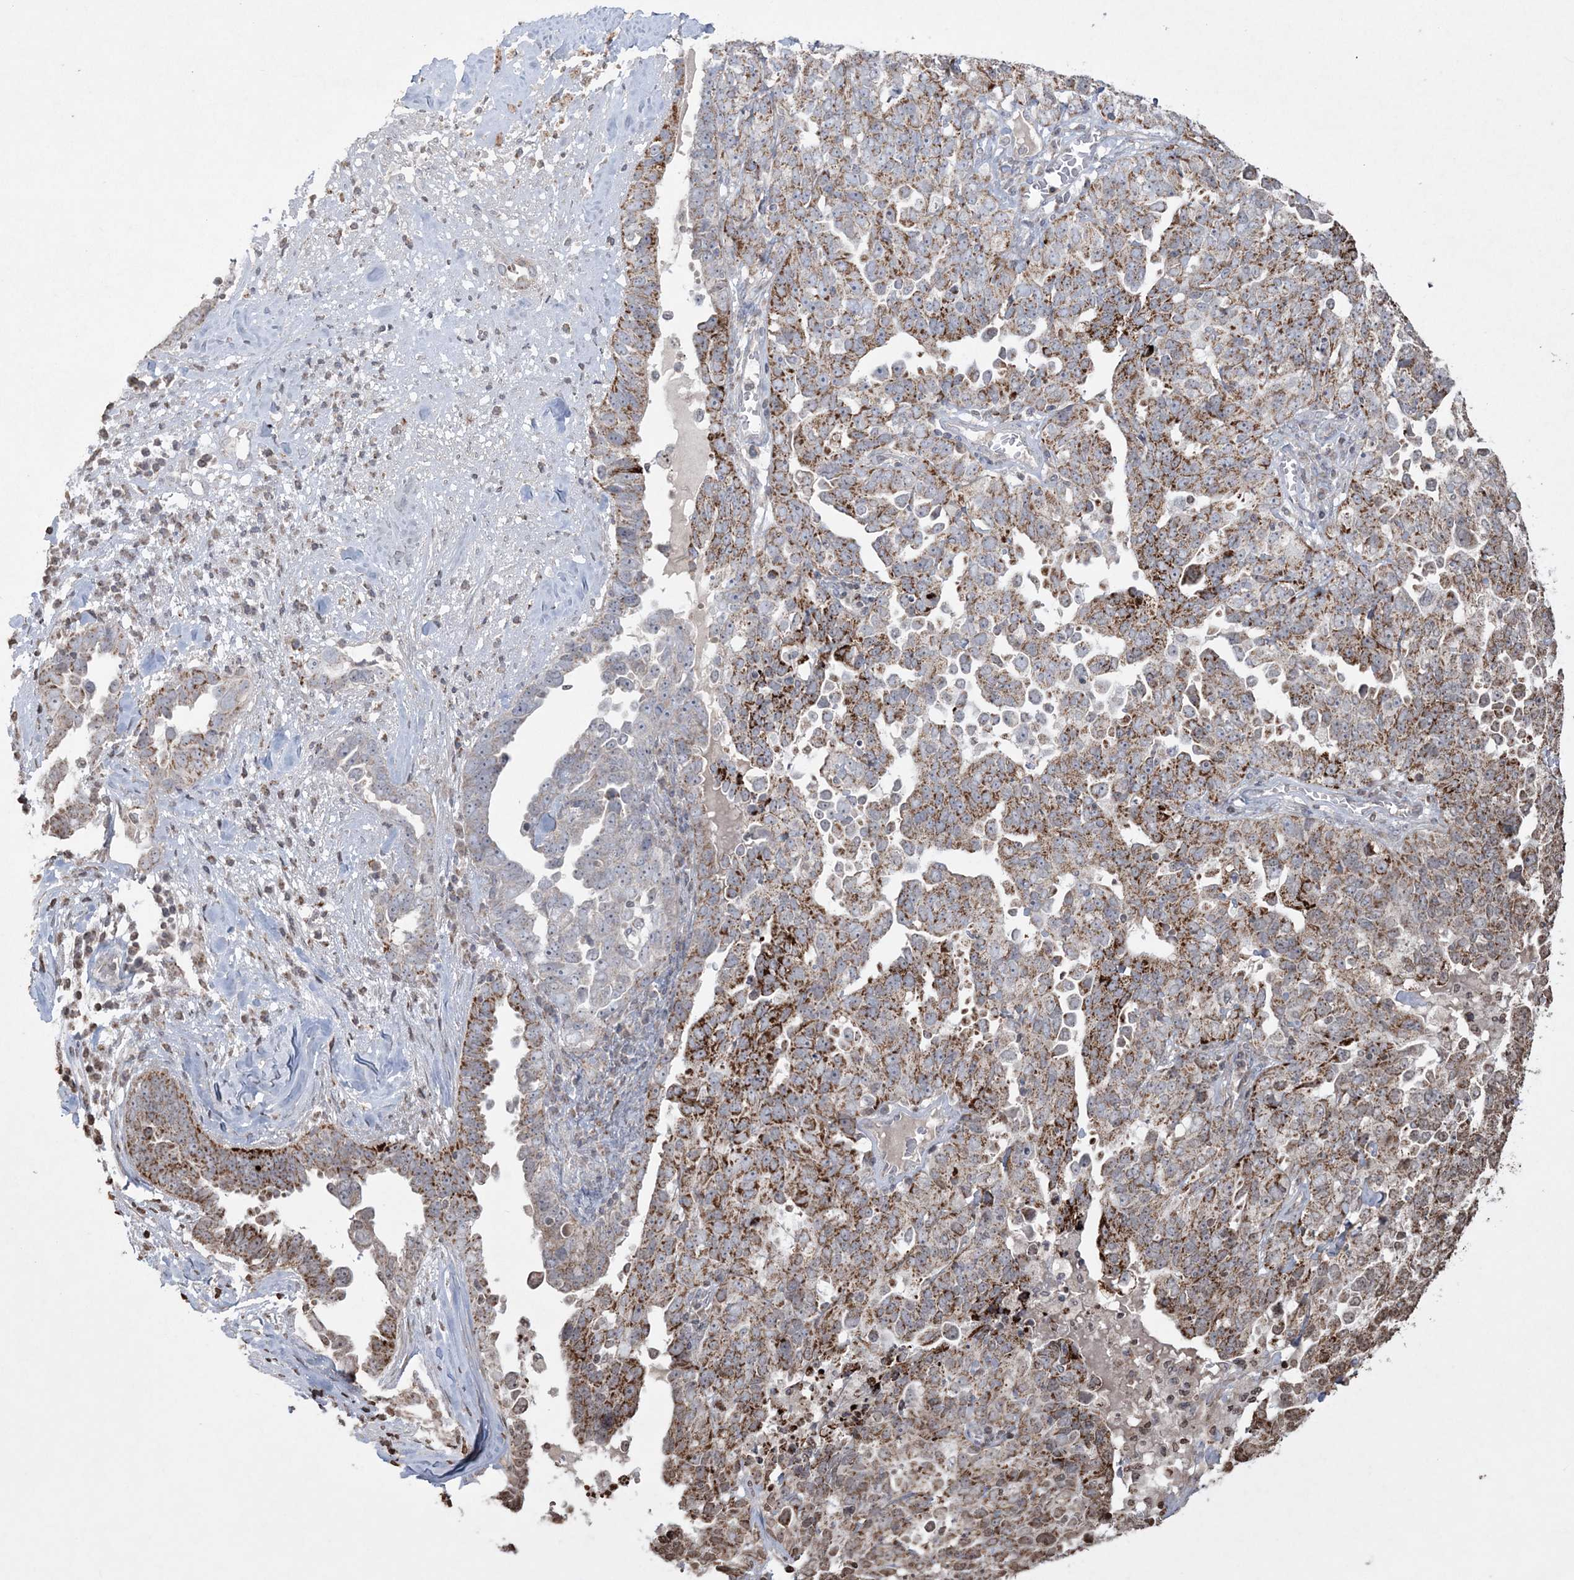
{"staining": {"intensity": "strong", "quantity": "25%-75%", "location": "cytoplasmic/membranous"}, "tissue": "ovarian cancer", "cell_type": "Tumor cells", "image_type": "cancer", "snomed": [{"axis": "morphology", "description": "Carcinoma, endometroid"}, {"axis": "topography", "description": "Ovary"}], "caption": "Immunohistochemistry histopathology image of neoplastic tissue: human ovarian cancer (endometroid carcinoma) stained using IHC shows high levels of strong protein expression localized specifically in the cytoplasmic/membranous of tumor cells, appearing as a cytoplasmic/membranous brown color.", "gene": "TTC7A", "patient": {"sex": "female", "age": 62}}